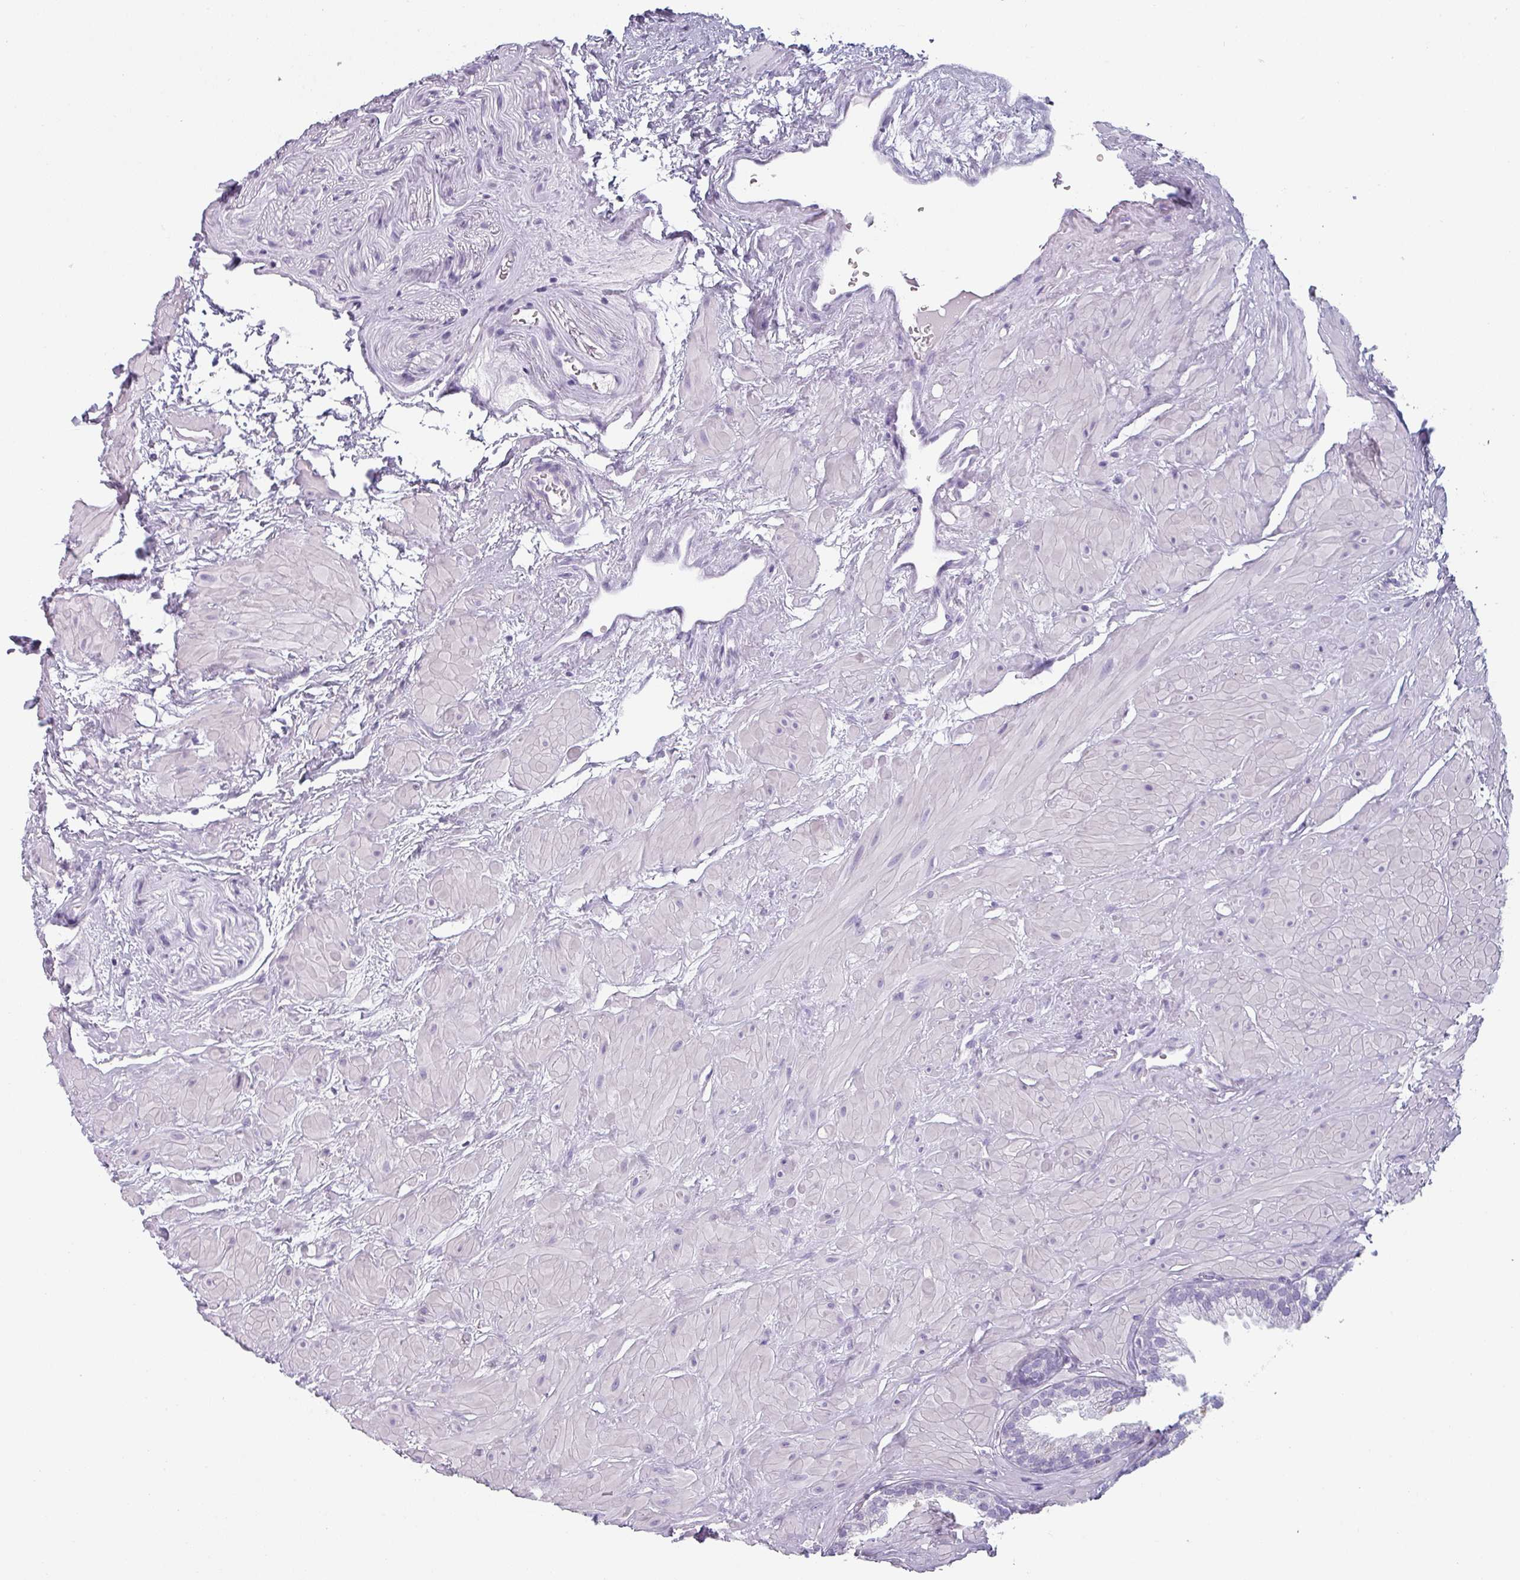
{"staining": {"intensity": "negative", "quantity": "none", "location": "none"}, "tissue": "prostate", "cell_type": "Glandular cells", "image_type": "normal", "snomed": [{"axis": "morphology", "description": "Normal tissue, NOS"}, {"axis": "topography", "description": "Prostate"}, {"axis": "topography", "description": "Peripheral nerve tissue"}], "caption": "Glandular cells show no significant staining in benign prostate. (DAB IHC, high magnification).", "gene": "SFTPA1", "patient": {"sex": "male", "age": 55}}